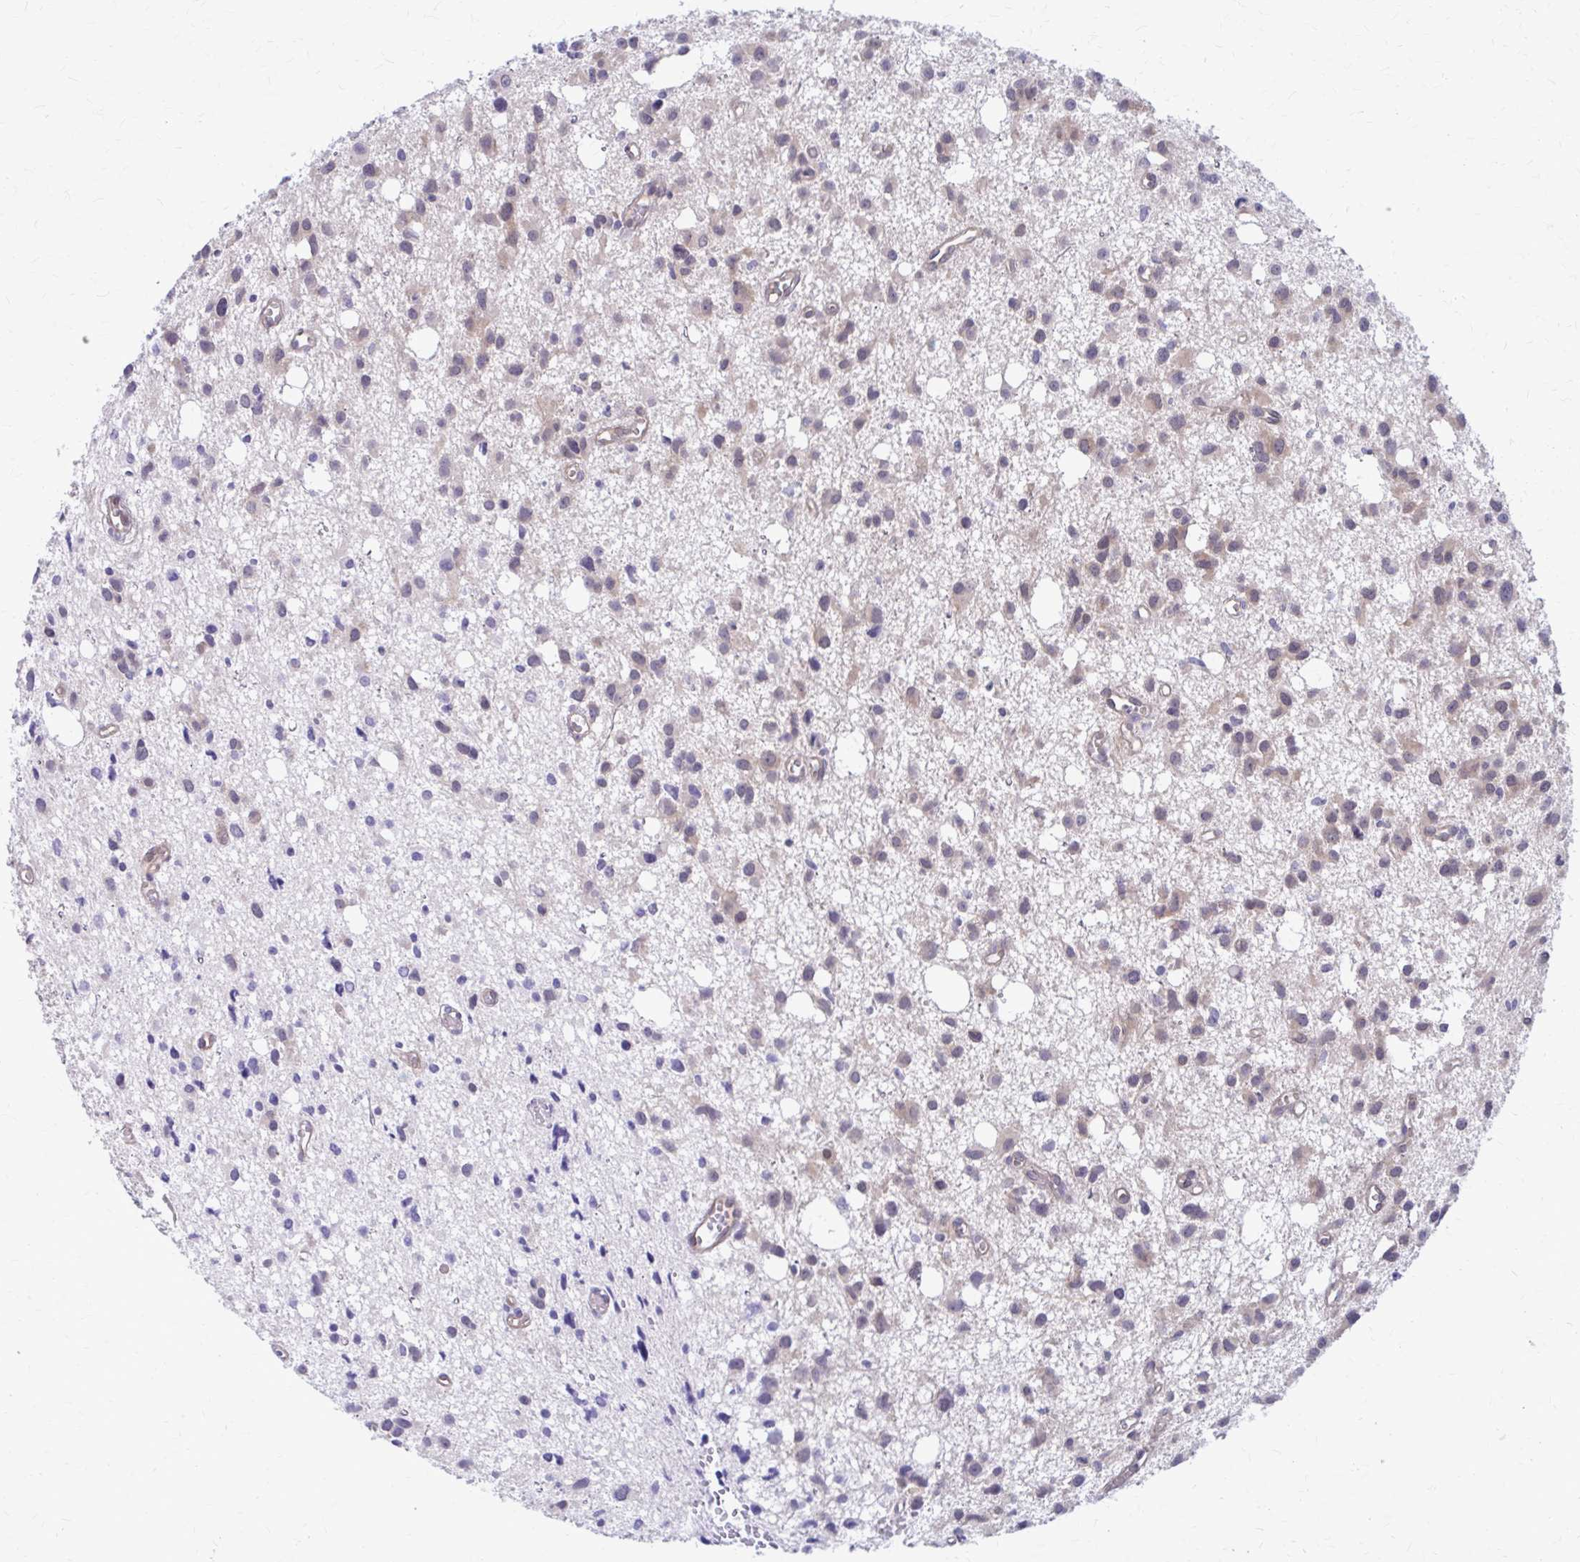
{"staining": {"intensity": "weak", "quantity": "25%-75%", "location": "cytoplasmic/membranous,nuclear"}, "tissue": "glioma", "cell_type": "Tumor cells", "image_type": "cancer", "snomed": [{"axis": "morphology", "description": "Glioma, malignant, High grade"}, {"axis": "topography", "description": "Brain"}], "caption": "Protein expression analysis of high-grade glioma (malignant) displays weak cytoplasmic/membranous and nuclear staining in approximately 25%-75% of tumor cells.", "gene": "CLIC2", "patient": {"sex": "male", "age": 23}}